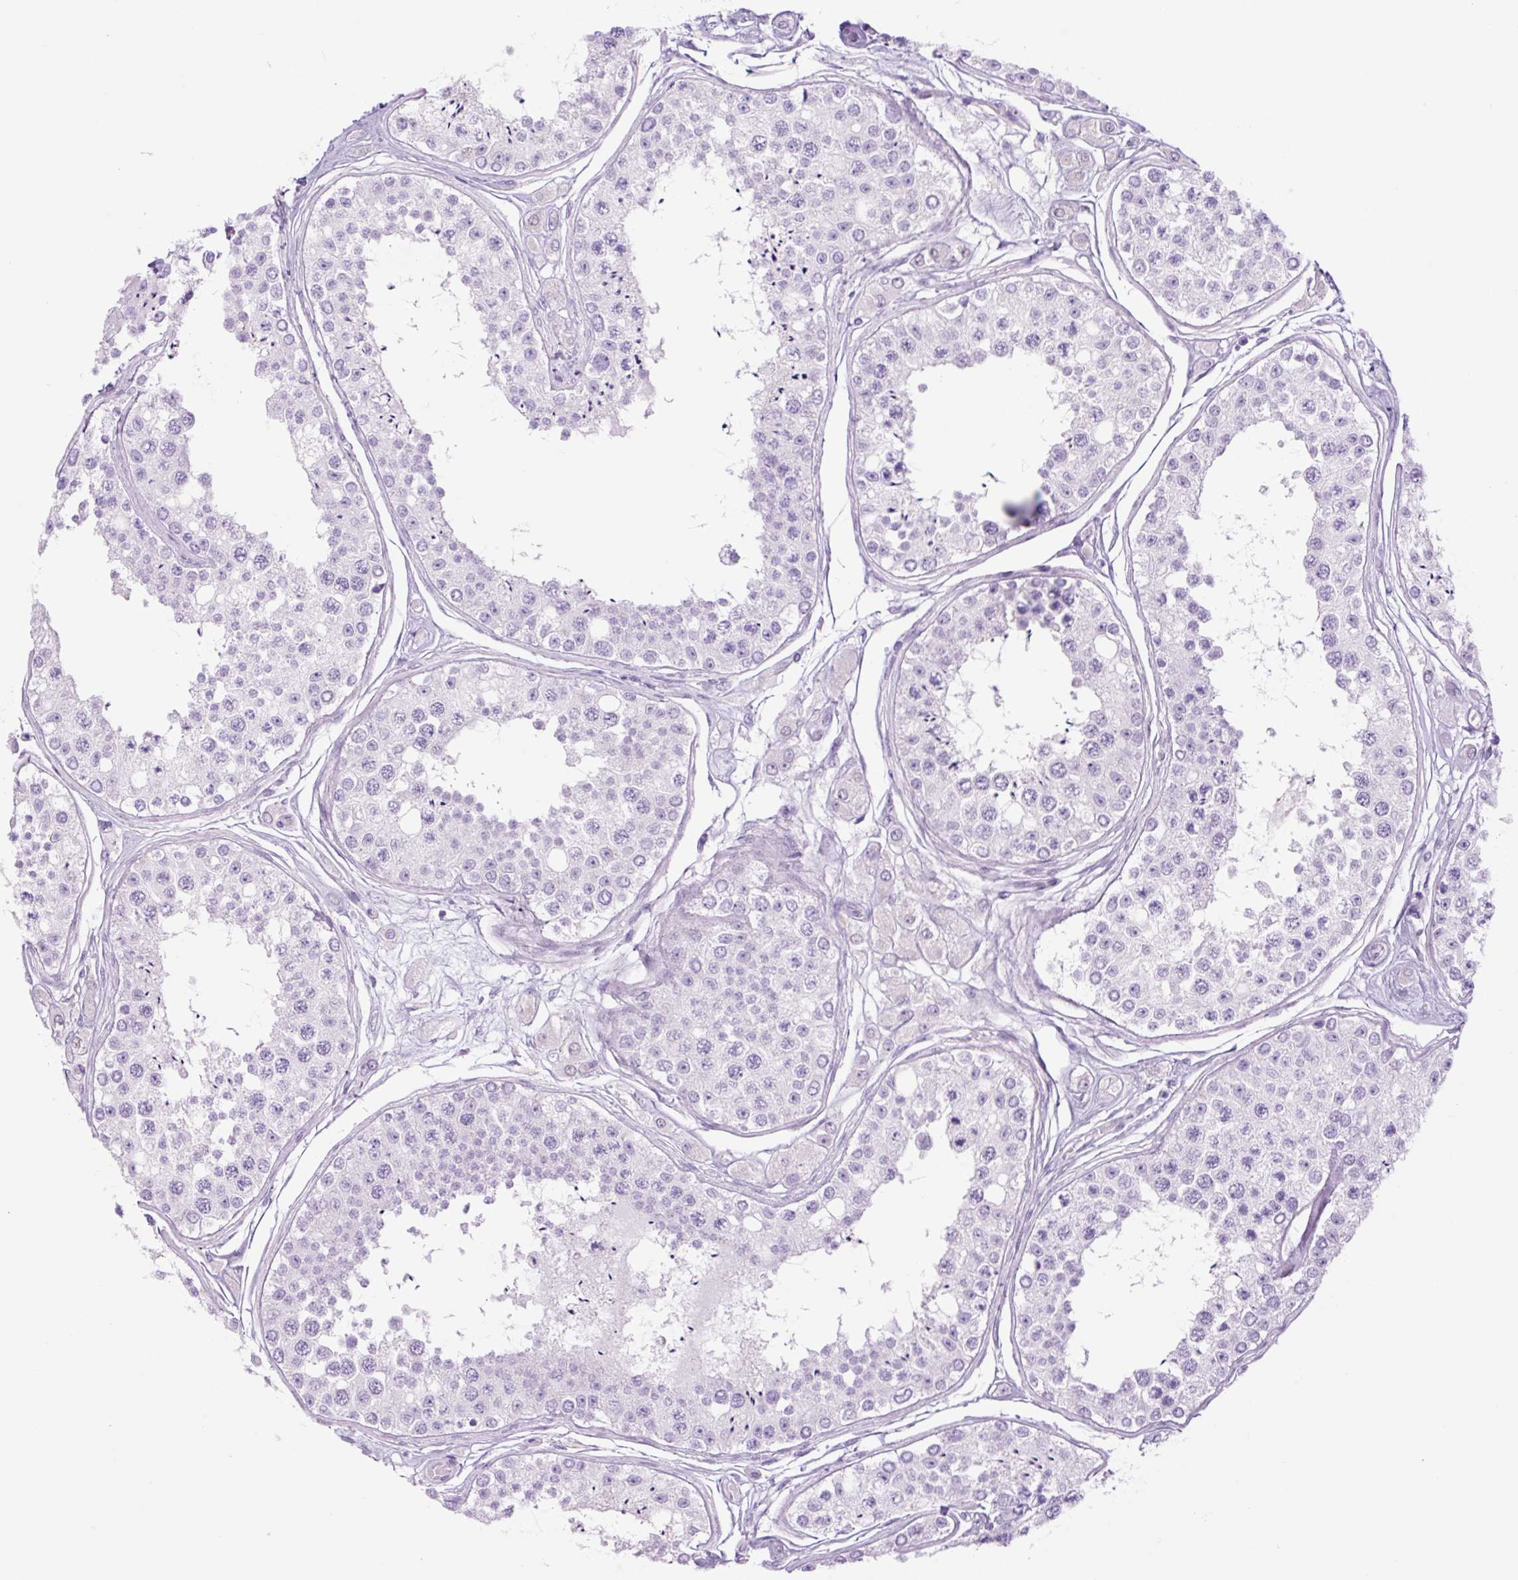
{"staining": {"intensity": "negative", "quantity": "none", "location": "none"}, "tissue": "testis", "cell_type": "Cells in seminiferous ducts", "image_type": "normal", "snomed": [{"axis": "morphology", "description": "Normal tissue, NOS"}, {"axis": "topography", "description": "Testis"}], "caption": "This is an immunohistochemistry photomicrograph of normal human testis. There is no staining in cells in seminiferous ducts.", "gene": "TFF2", "patient": {"sex": "male", "age": 25}}